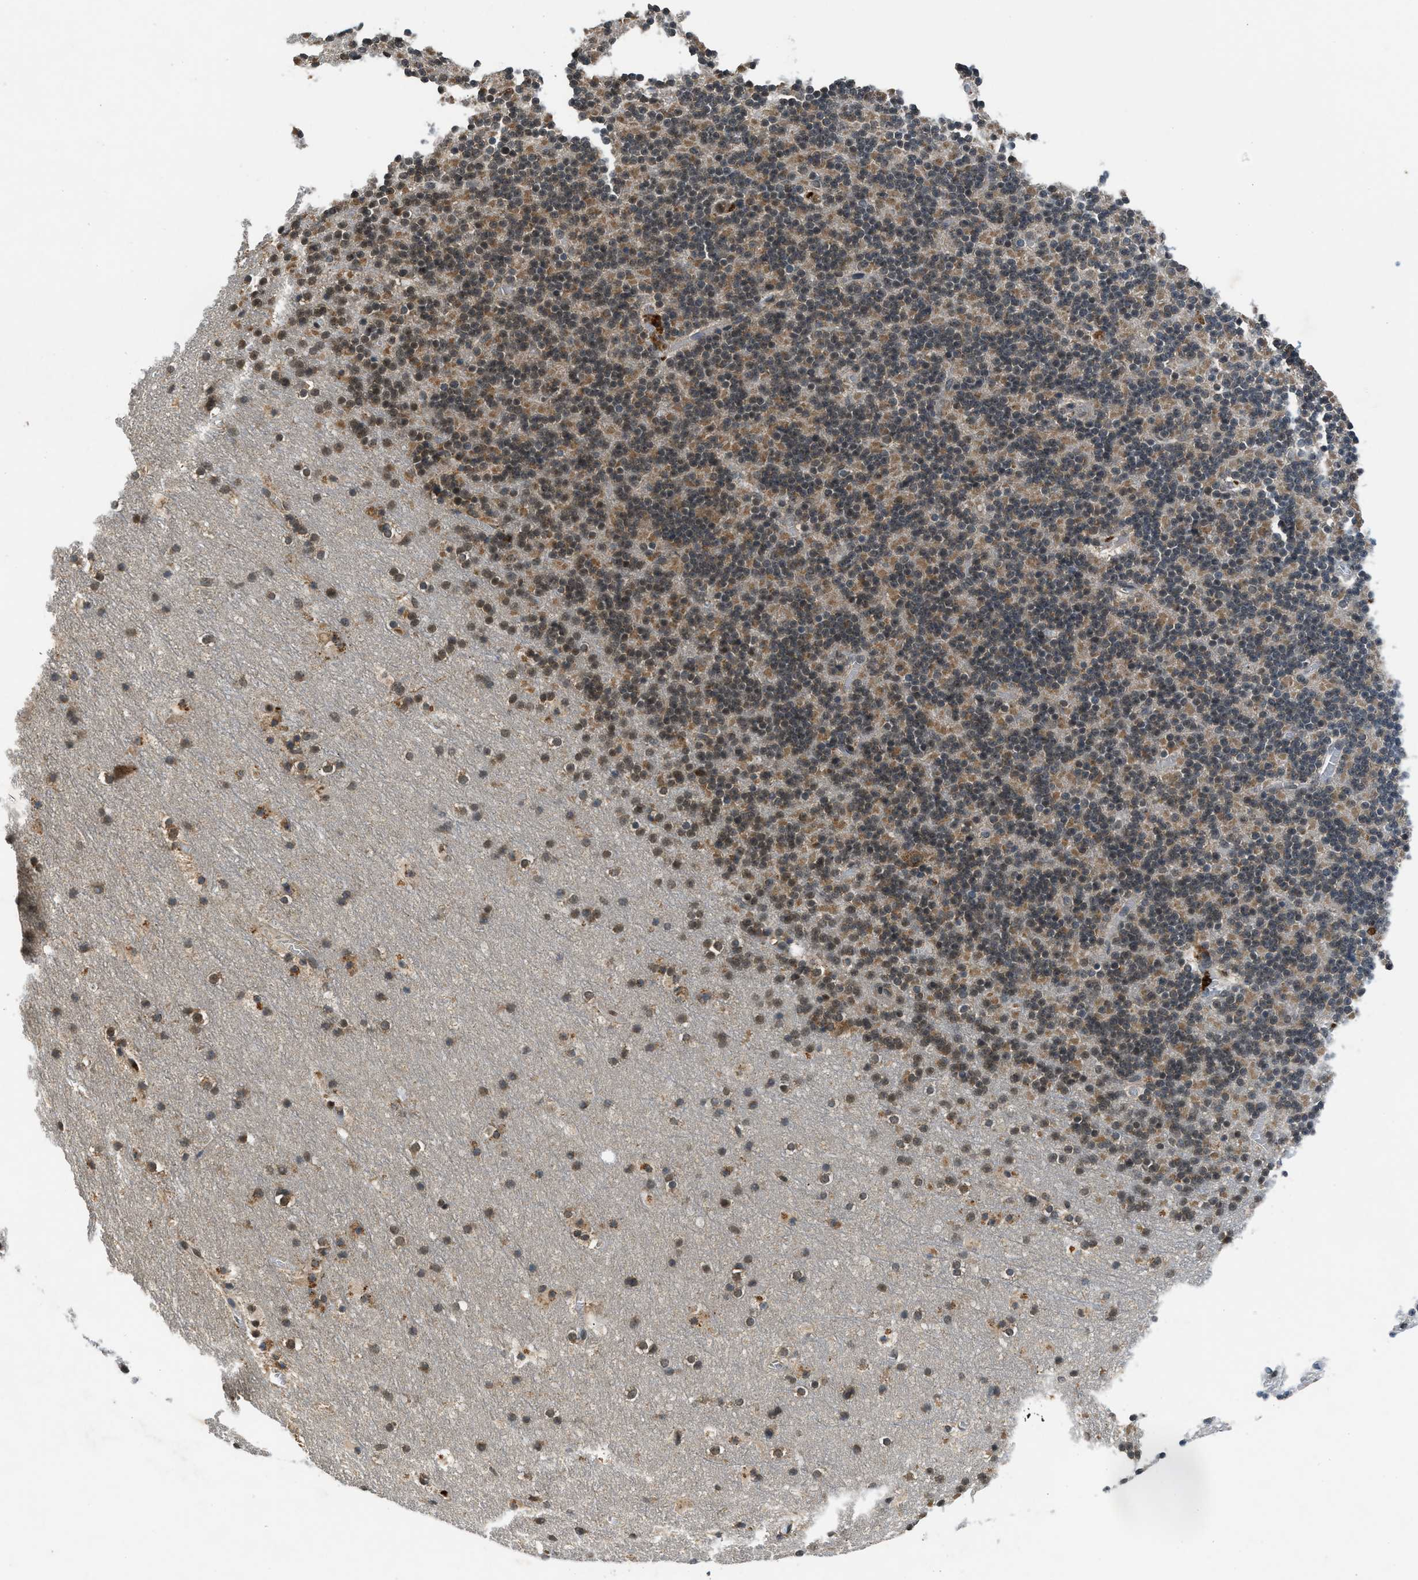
{"staining": {"intensity": "moderate", "quantity": ">75%", "location": "cytoplasmic/membranous"}, "tissue": "cerebellum", "cell_type": "Cells in granular layer", "image_type": "normal", "snomed": [{"axis": "morphology", "description": "Normal tissue, NOS"}, {"axis": "topography", "description": "Cerebellum"}], "caption": "Moderate cytoplasmic/membranous positivity is present in approximately >75% of cells in granular layer in normal cerebellum.", "gene": "RPS6KB1", "patient": {"sex": "male", "age": 45}}